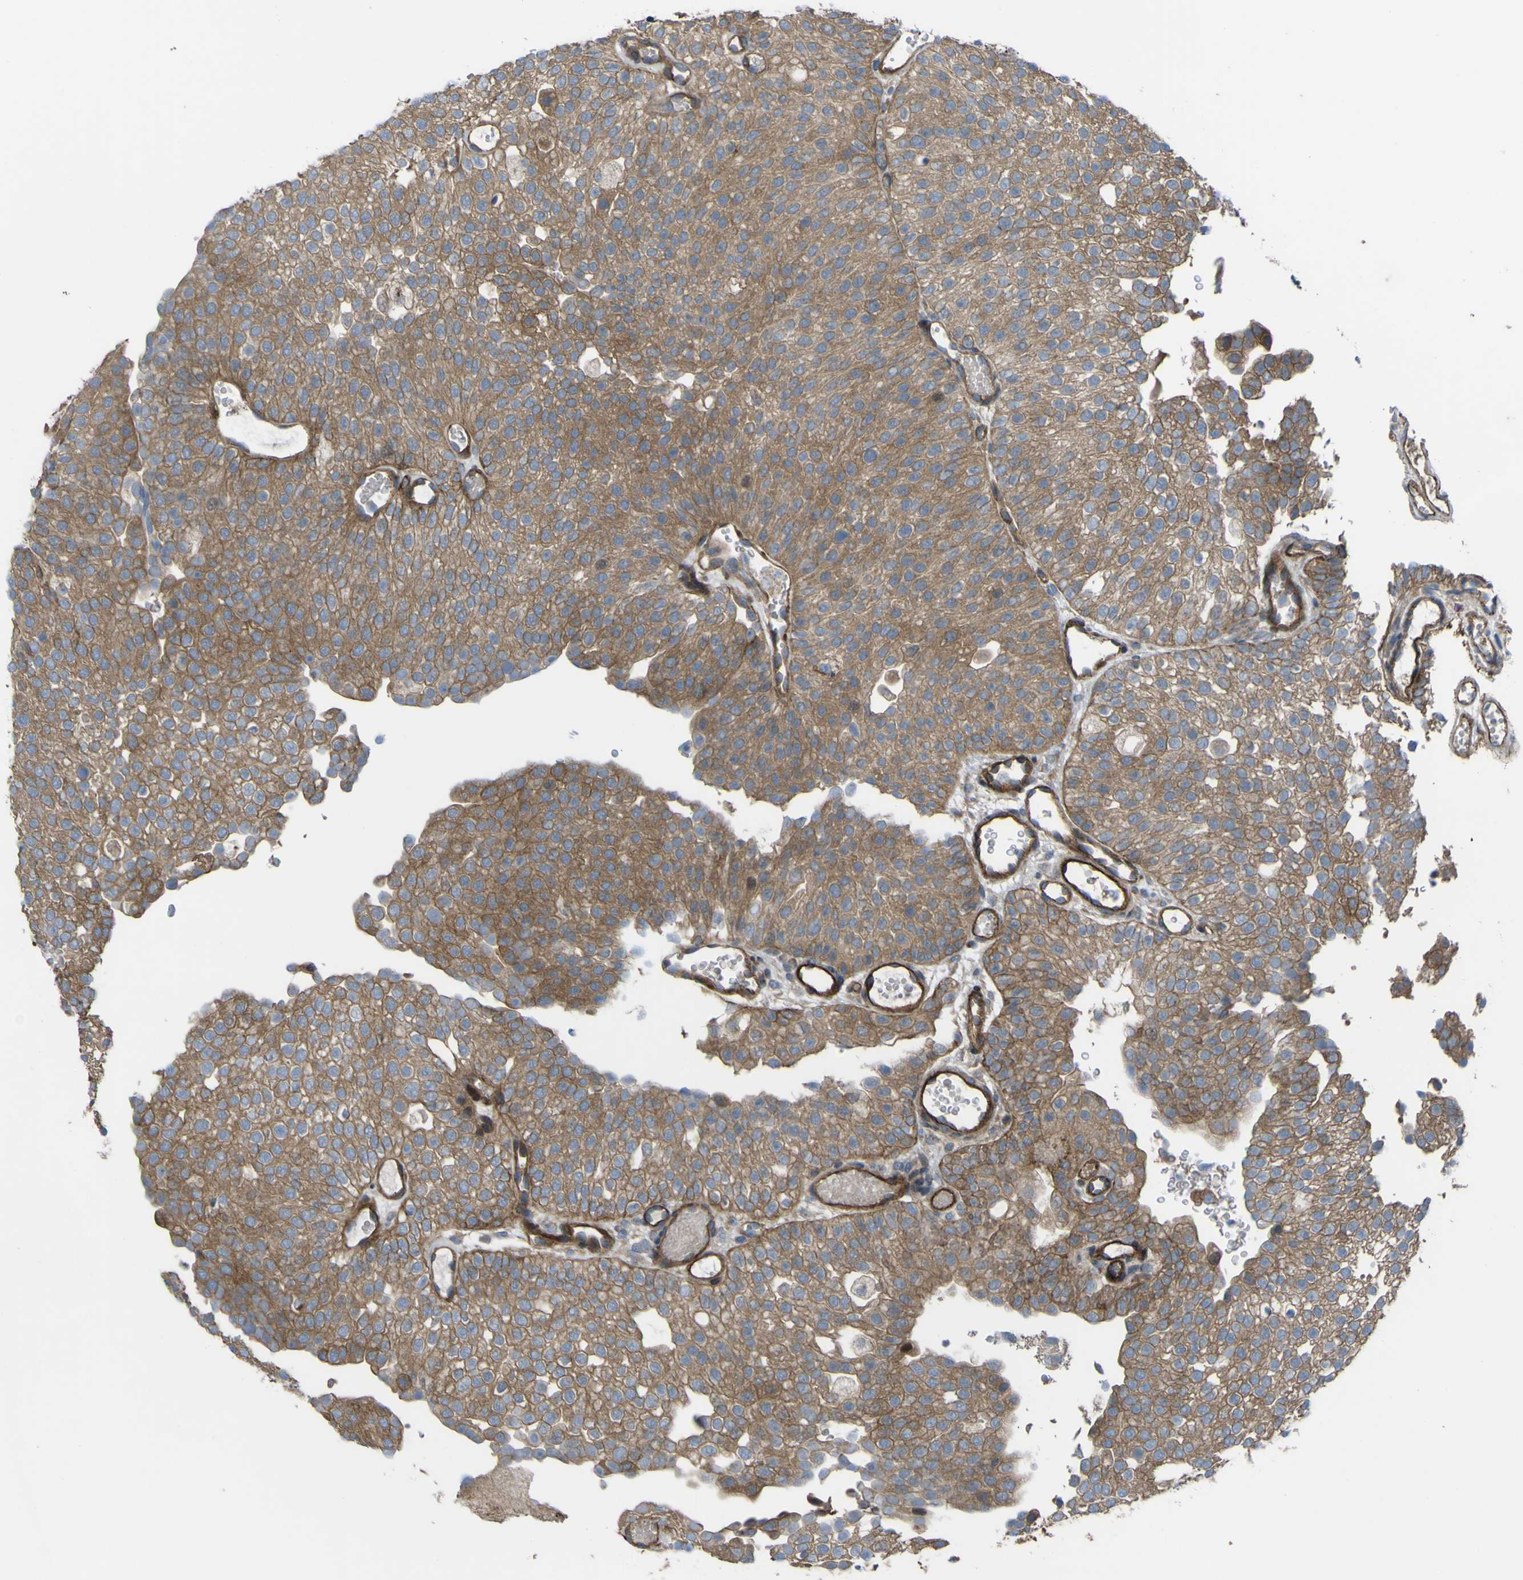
{"staining": {"intensity": "moderate", "quantity": ">75%", "location": "cytoplasmic/membranous"}, "tissue": "urothelial cancer", "cell_type": "Tumor cells", "image_type": "cancer", "snomed": [{"axis": "morphology", "description": "Urothelial carcinoma, Low grade"}, {"axis": "topography", "description": "Urinary bladder"}], "caption": "Urothelial cancer stained for a protein (brown) reveals moderate cytoplasmic/membranous positive expression in about >75% of tumor cells.", "gene": "FBXO30", "patient": {"sex": "male", "age": 78}}